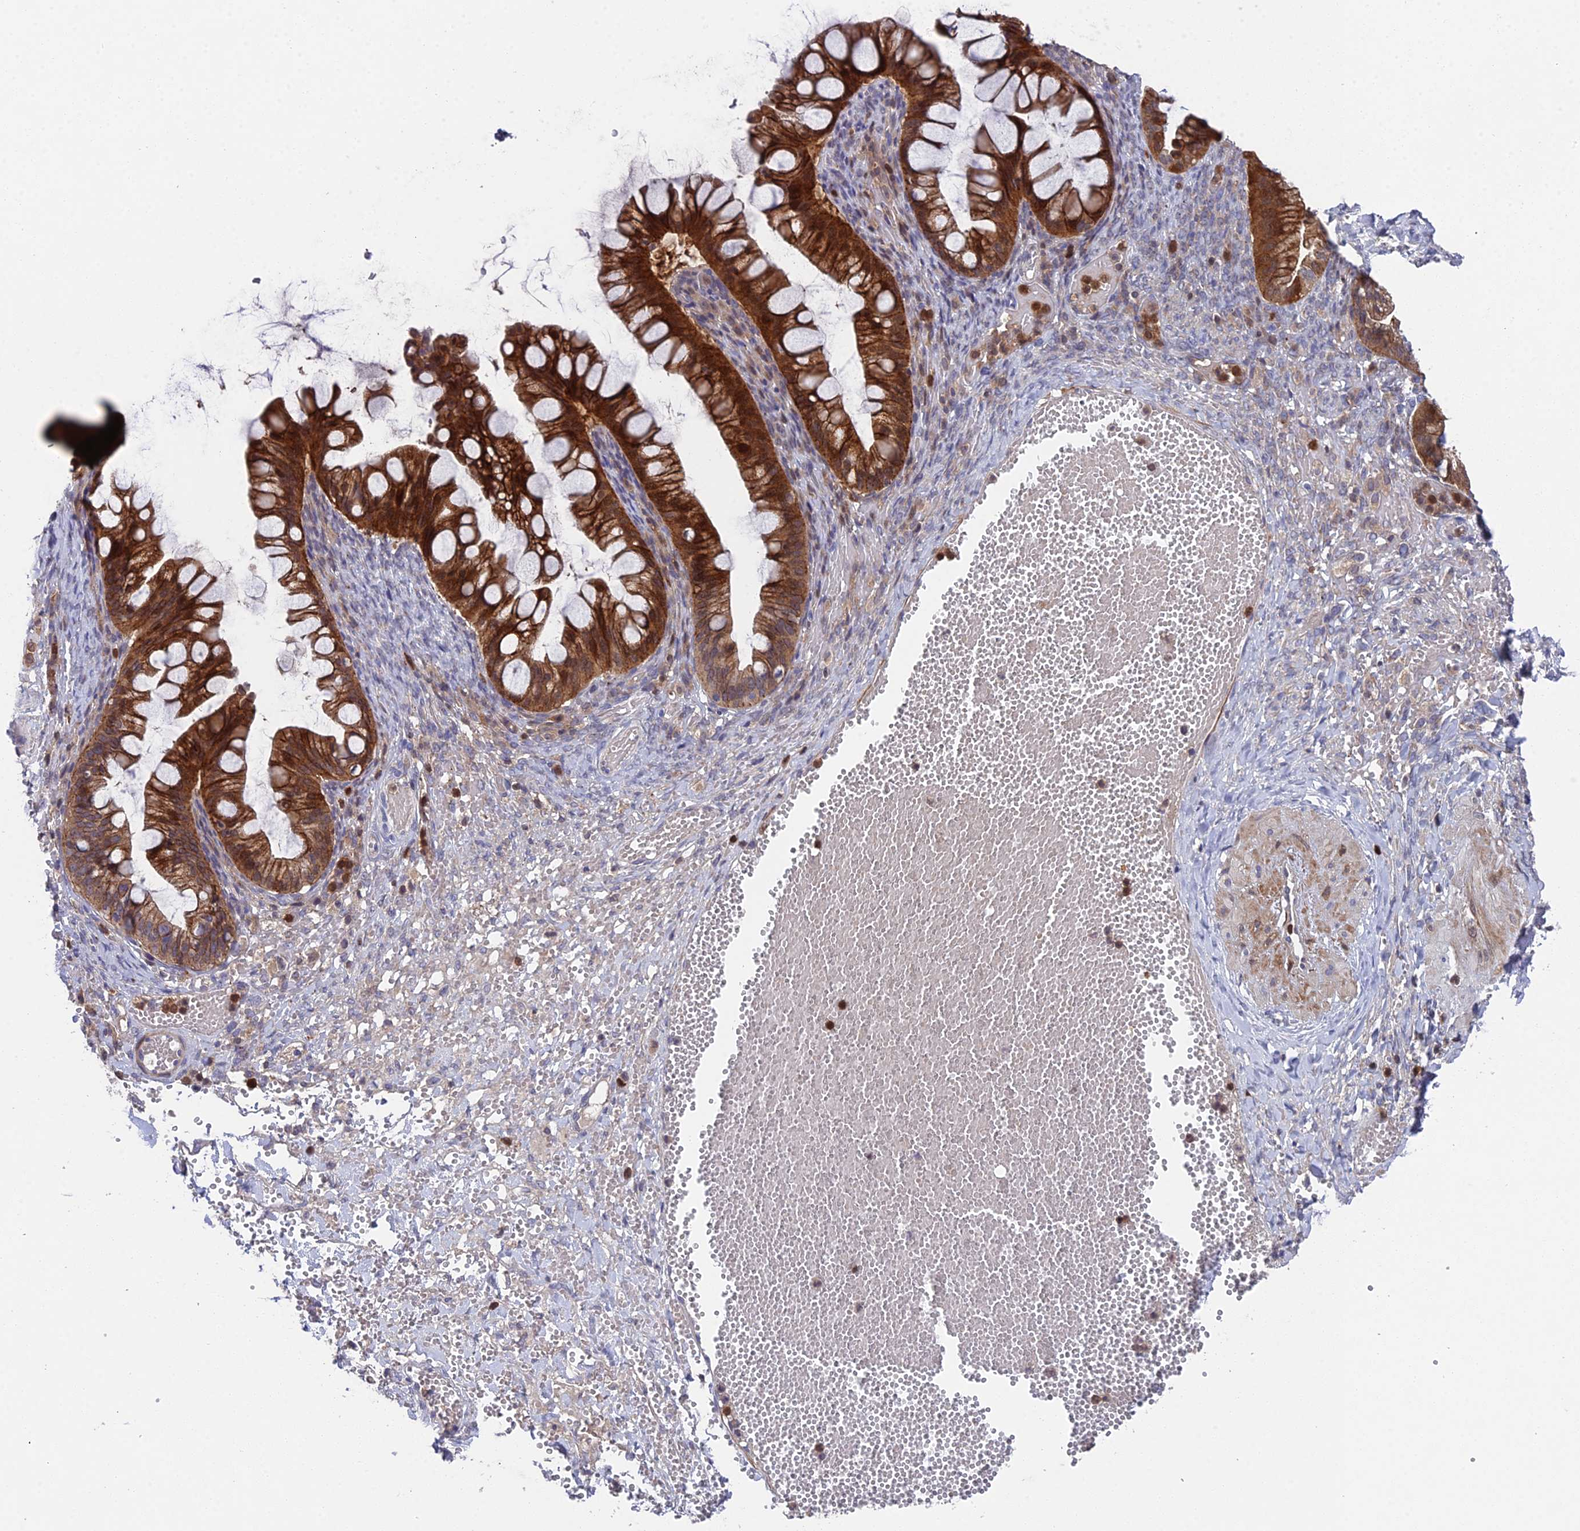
{"staining": {"intensity": "strong", "quantity": ">75%", "location": "cytoplasmic/membranous"}, "tissue": "ovarian cancer", "cell_type": "Tumor cells", "image_type": "cancer", "snomed": [{"axis": "morphology", "description": "Cystadenocarcinoma, mucinous, NOS"}, {"axis": "topography", "description": "Ovary"}], "caption": "A brown stain labels strong cytoplasmic/membranous expression of a protein in human ovarian mucinous cystadenocarcinoma tumor cells. (brown staining indicates protein expression, while blue staining denotes nuclei).", "gene": "GALK2", "patient": {"sex": "female", "age": 73}}